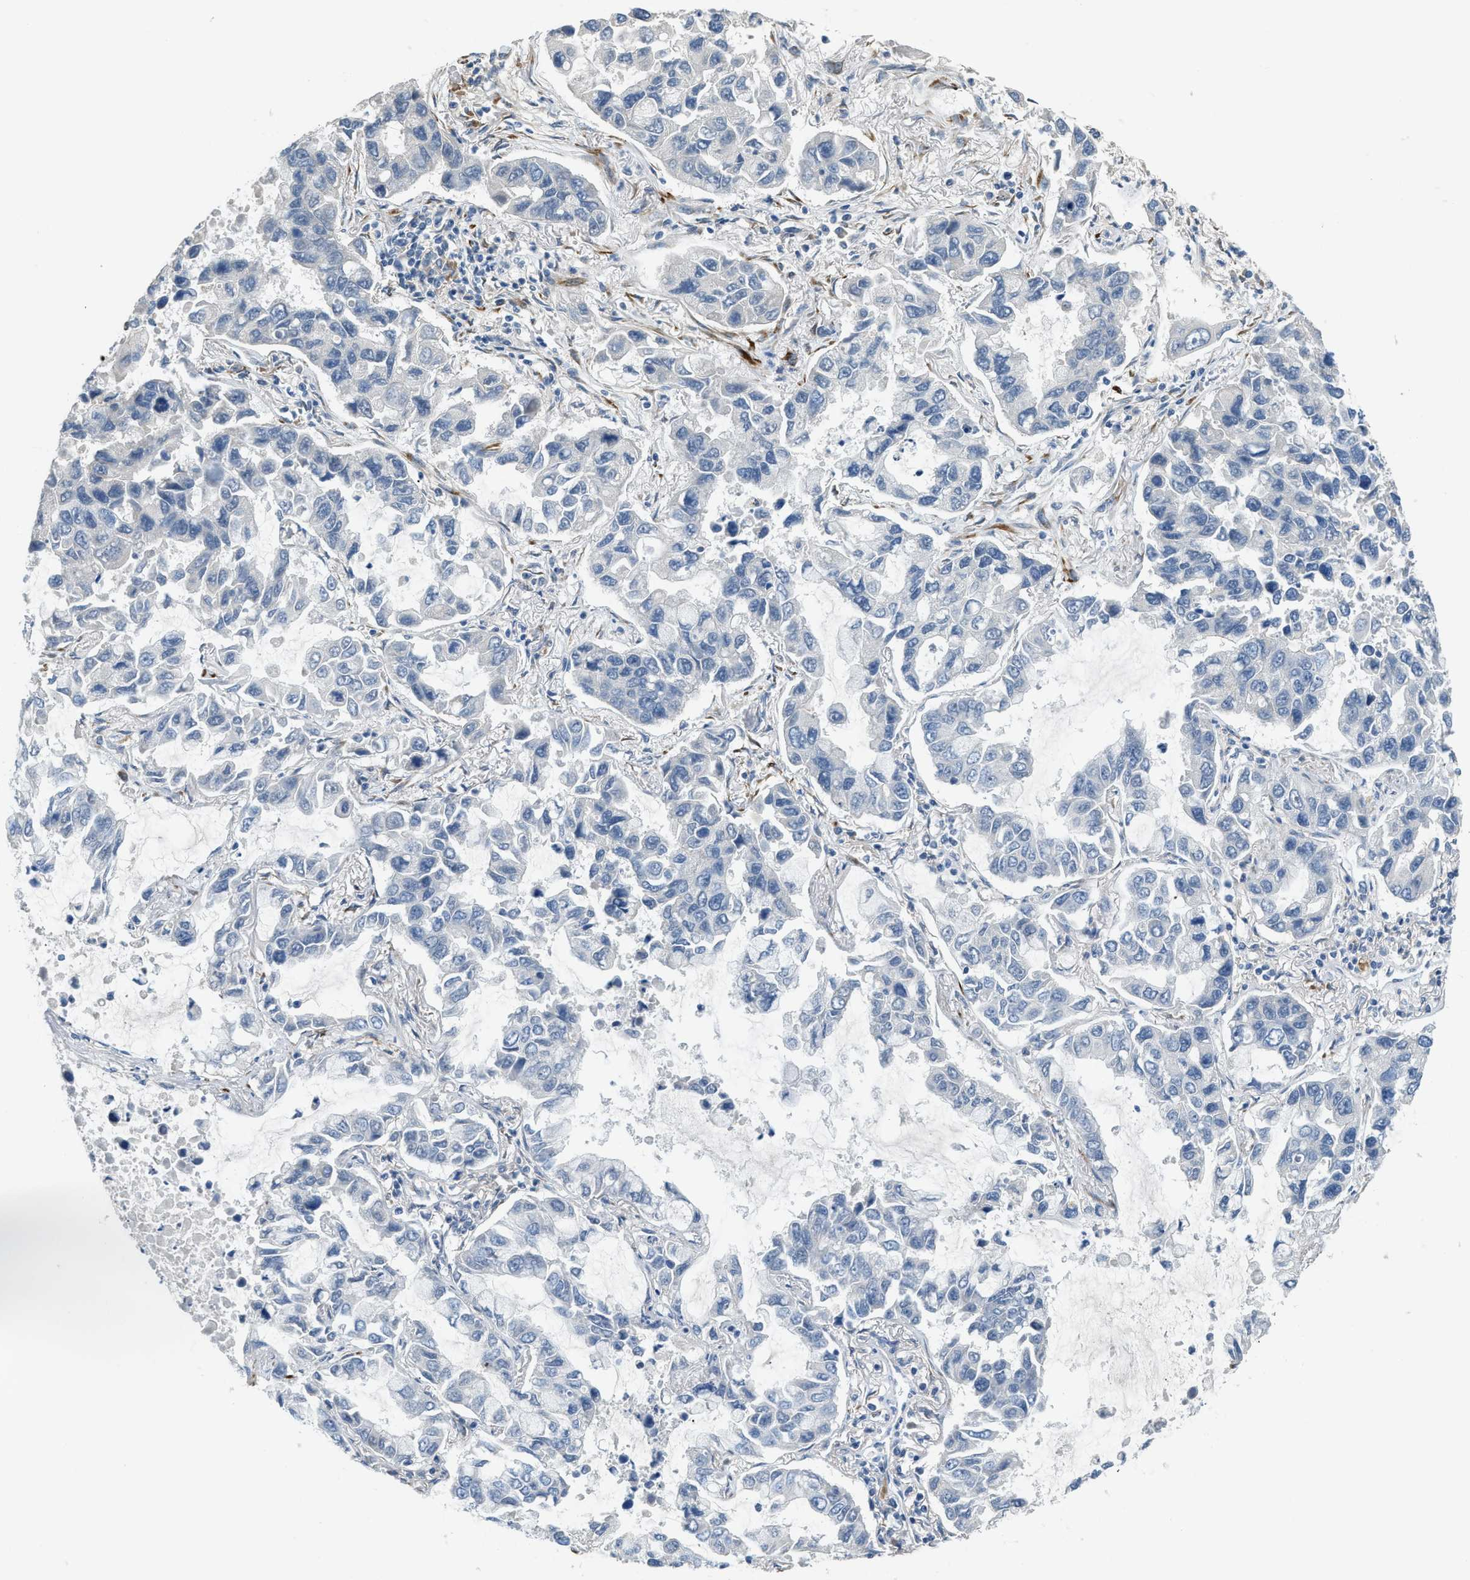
{"staining": {"intensity": "negative", "quantity": "none", "location": "none"}, "tissue": "lung cancer", "cell_type": "Tumor cells", "image_type": "cancer", "snomed": [{"axis": "morphology", "description": "Adenocarcinoma, NOS"}, {"axis": "topography", "description": "Lung"}], "caption": "Tumor cells are negative for brown protein staining in adenocarcinoma (lung).", "gene": "TMEM154", "patient": {"sex": "male", "age": 64}}